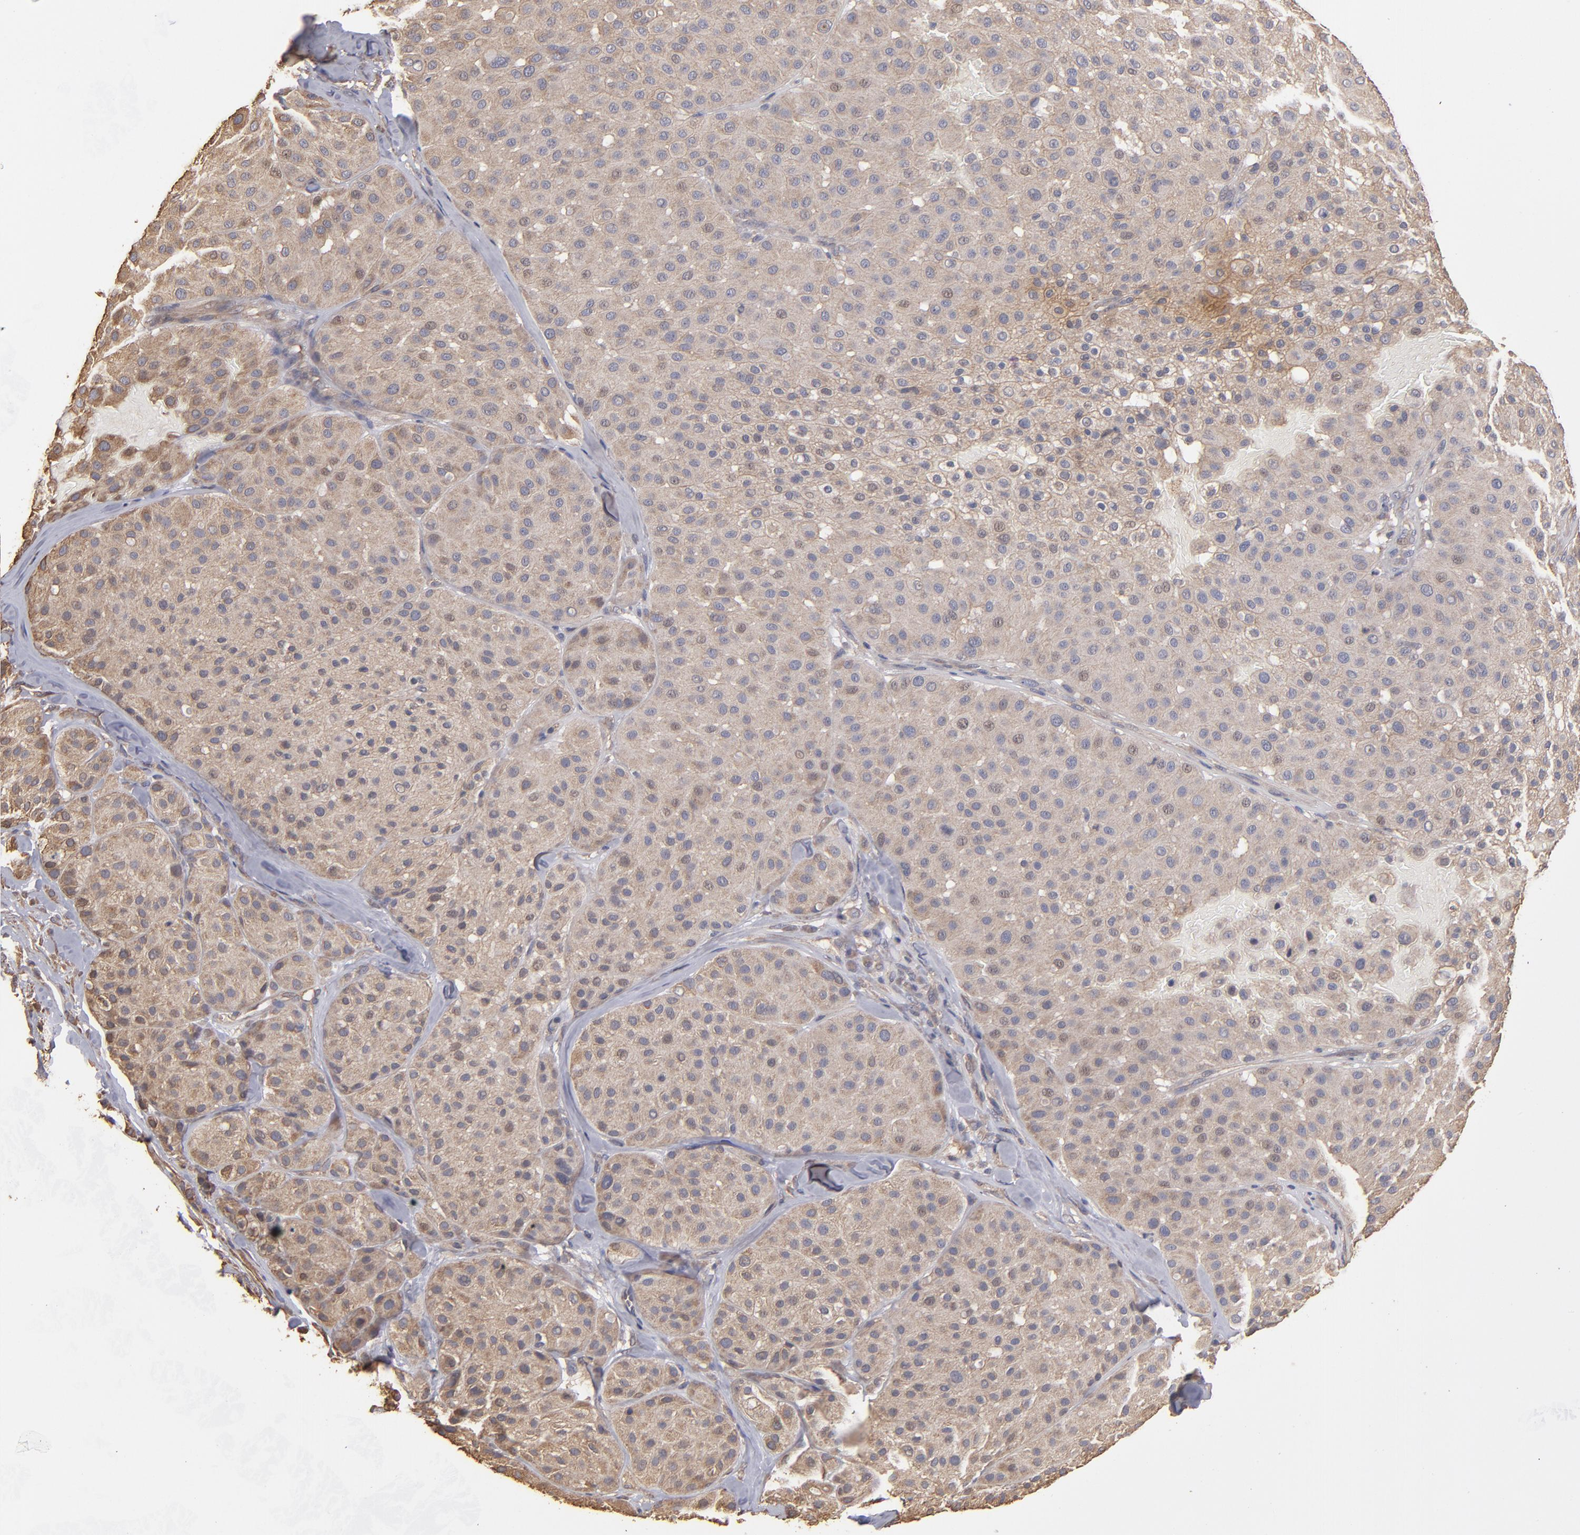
{"staining": {"intensity": "weak", "quantity": ">75%", "location": "cytoplasmic/membranous,nuclear"}, "tissue": "melanoma", "cell_type": "Tumor cells", "image_type": "cancer", "snomed": [{"axis": "morphology", "description": "Normal tissue, NOS"}, {"axis": "morphology", "description": "Malignant melanoma, Metastatic site"}, {"axis": "topography", "description": "Skin"}], "caption": "There is low levels of weak cytoplasmic/membranous and nuclear staining in tumor cells of malignant melanoma (metastatic site), as demonstrated by immunohistochemical staining (brown color).", "gene": "DMD", "patient": {"sex": "male", "age": 41}}